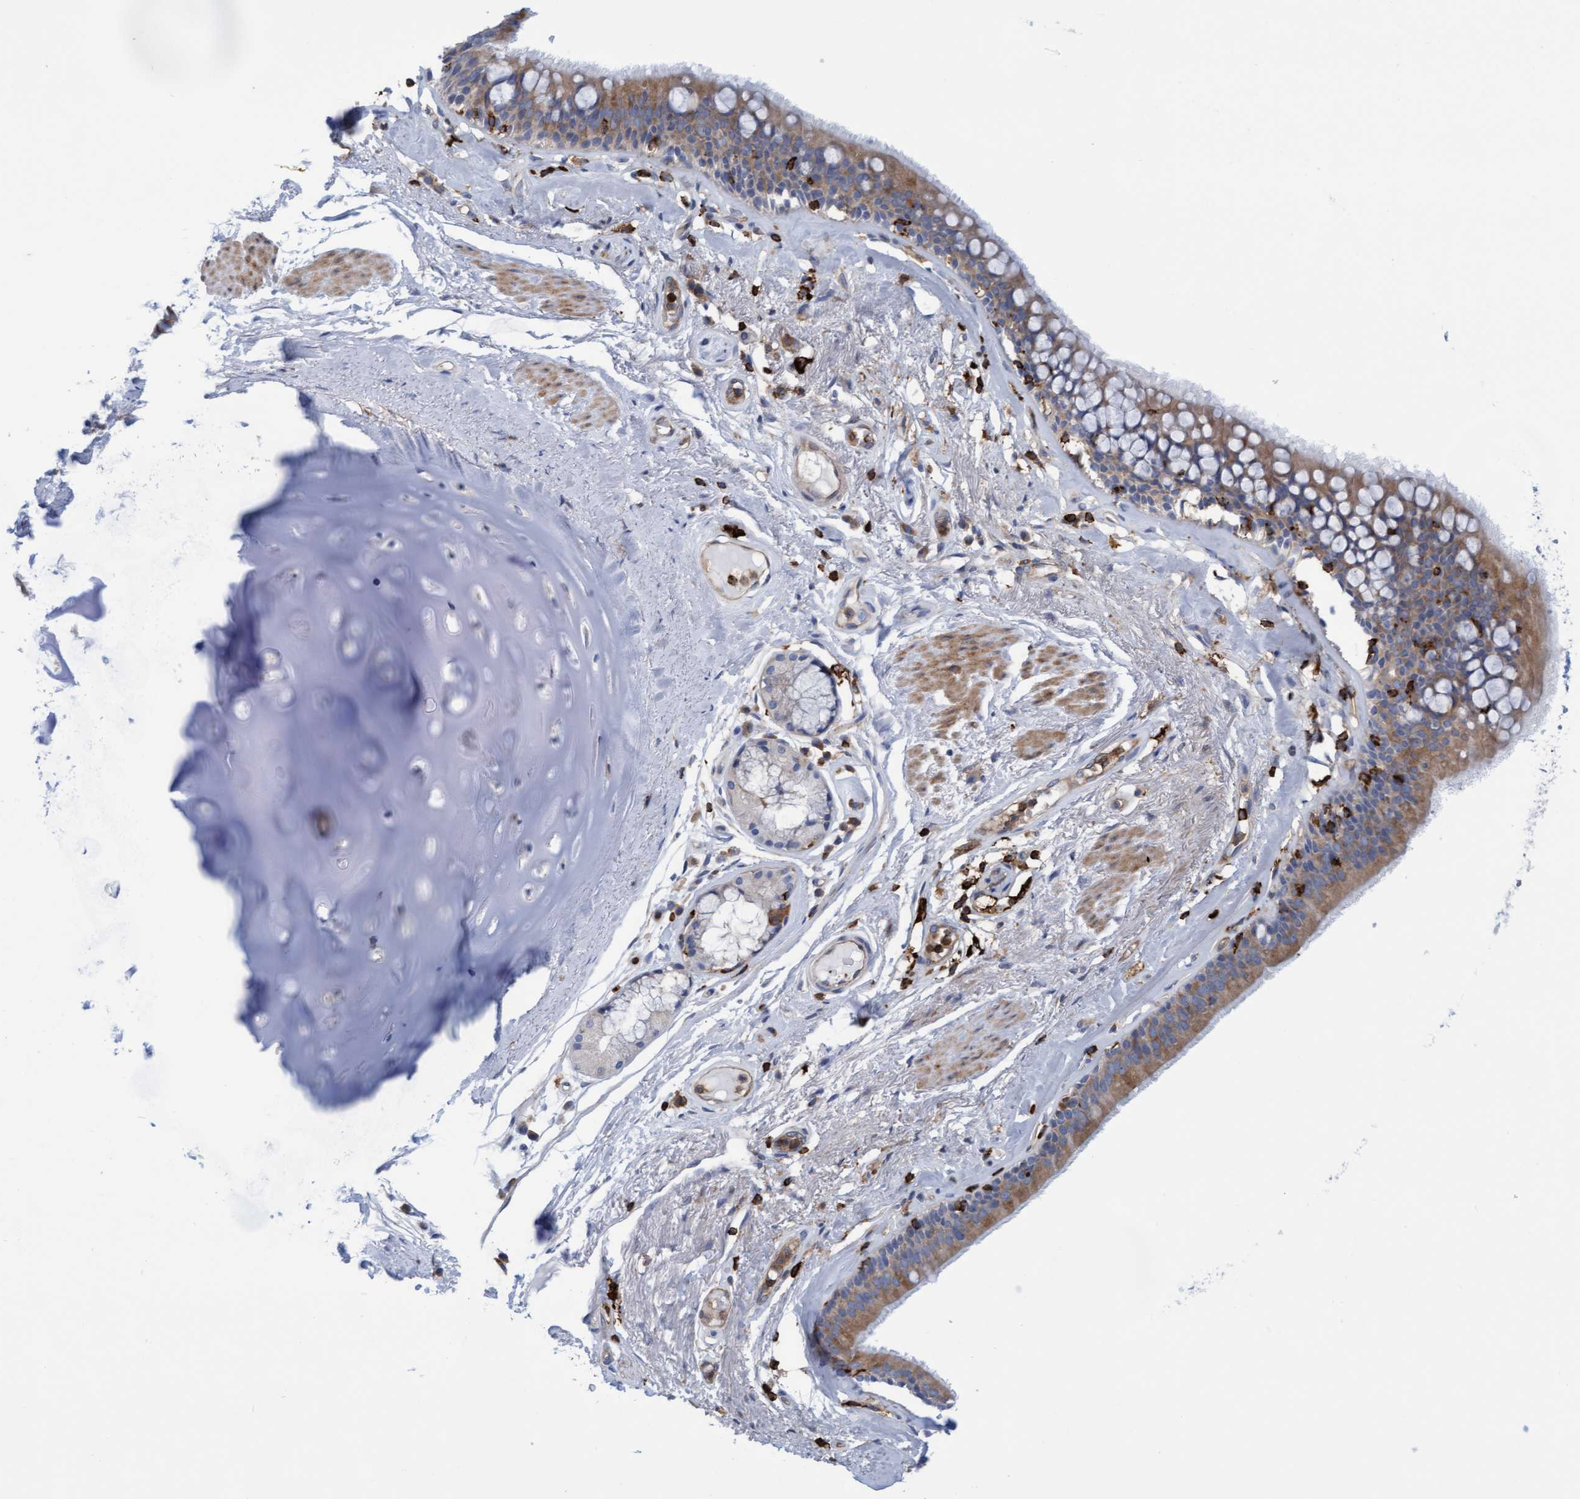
{"staining": {"intensity": "weak", "quantity": ">75%", "location": "cytoplasmic/membranous"}, "tissue": "bronchus", "cell_type": "Respiratory epithelial cells", "image_type": "normal", "snomed": [{"axis": "morphology", "description": "Normal tissue, NOS"}, {"axis": "topography", "description": "Cartilage tissue"}], "caption": "Immunohistochemical staining of unremarkable human bronchus reveals low levels of weak cytoplasmic/membranous staining in about >75% of respiratory epithelial cells.", "gene": "FNBP1", "patient": {"sex": "female", "age": 63}}